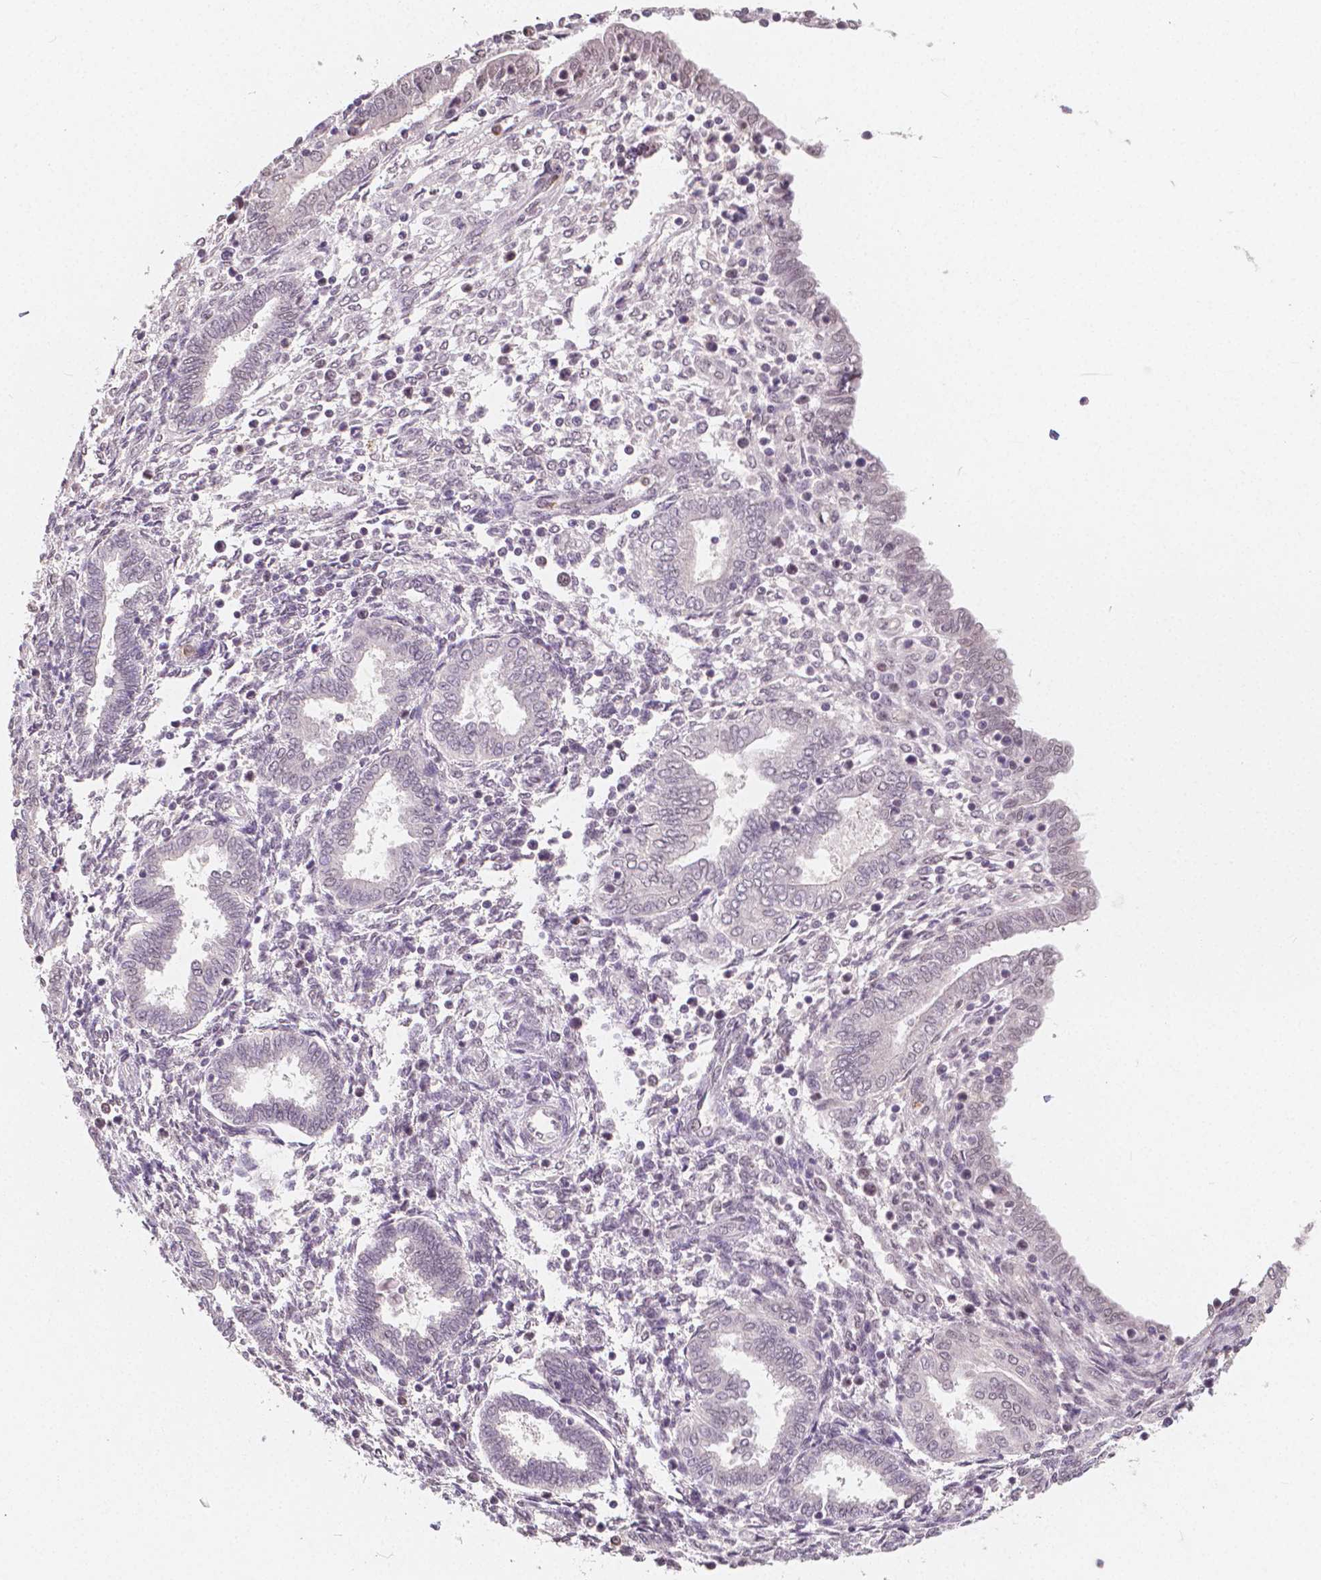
{"staining": {"intensity": "negative", "quantity": "none", "location": "none"}, "tissue": "endometrium", "cell_type": "Cells in endometrial stroma", "image_type": "normal", "snomed": [{"axis": "morphology", "description": "Normal tissue, NOS"}, {"axis": "topography", "description": "Endometrium"}], "caption": "IHC of unremarkable human endometrium demonstrates no staining in cells in endometrial stroma.", "gene": "NOLC1", "patient": {"sex": "female", "age": 42}}